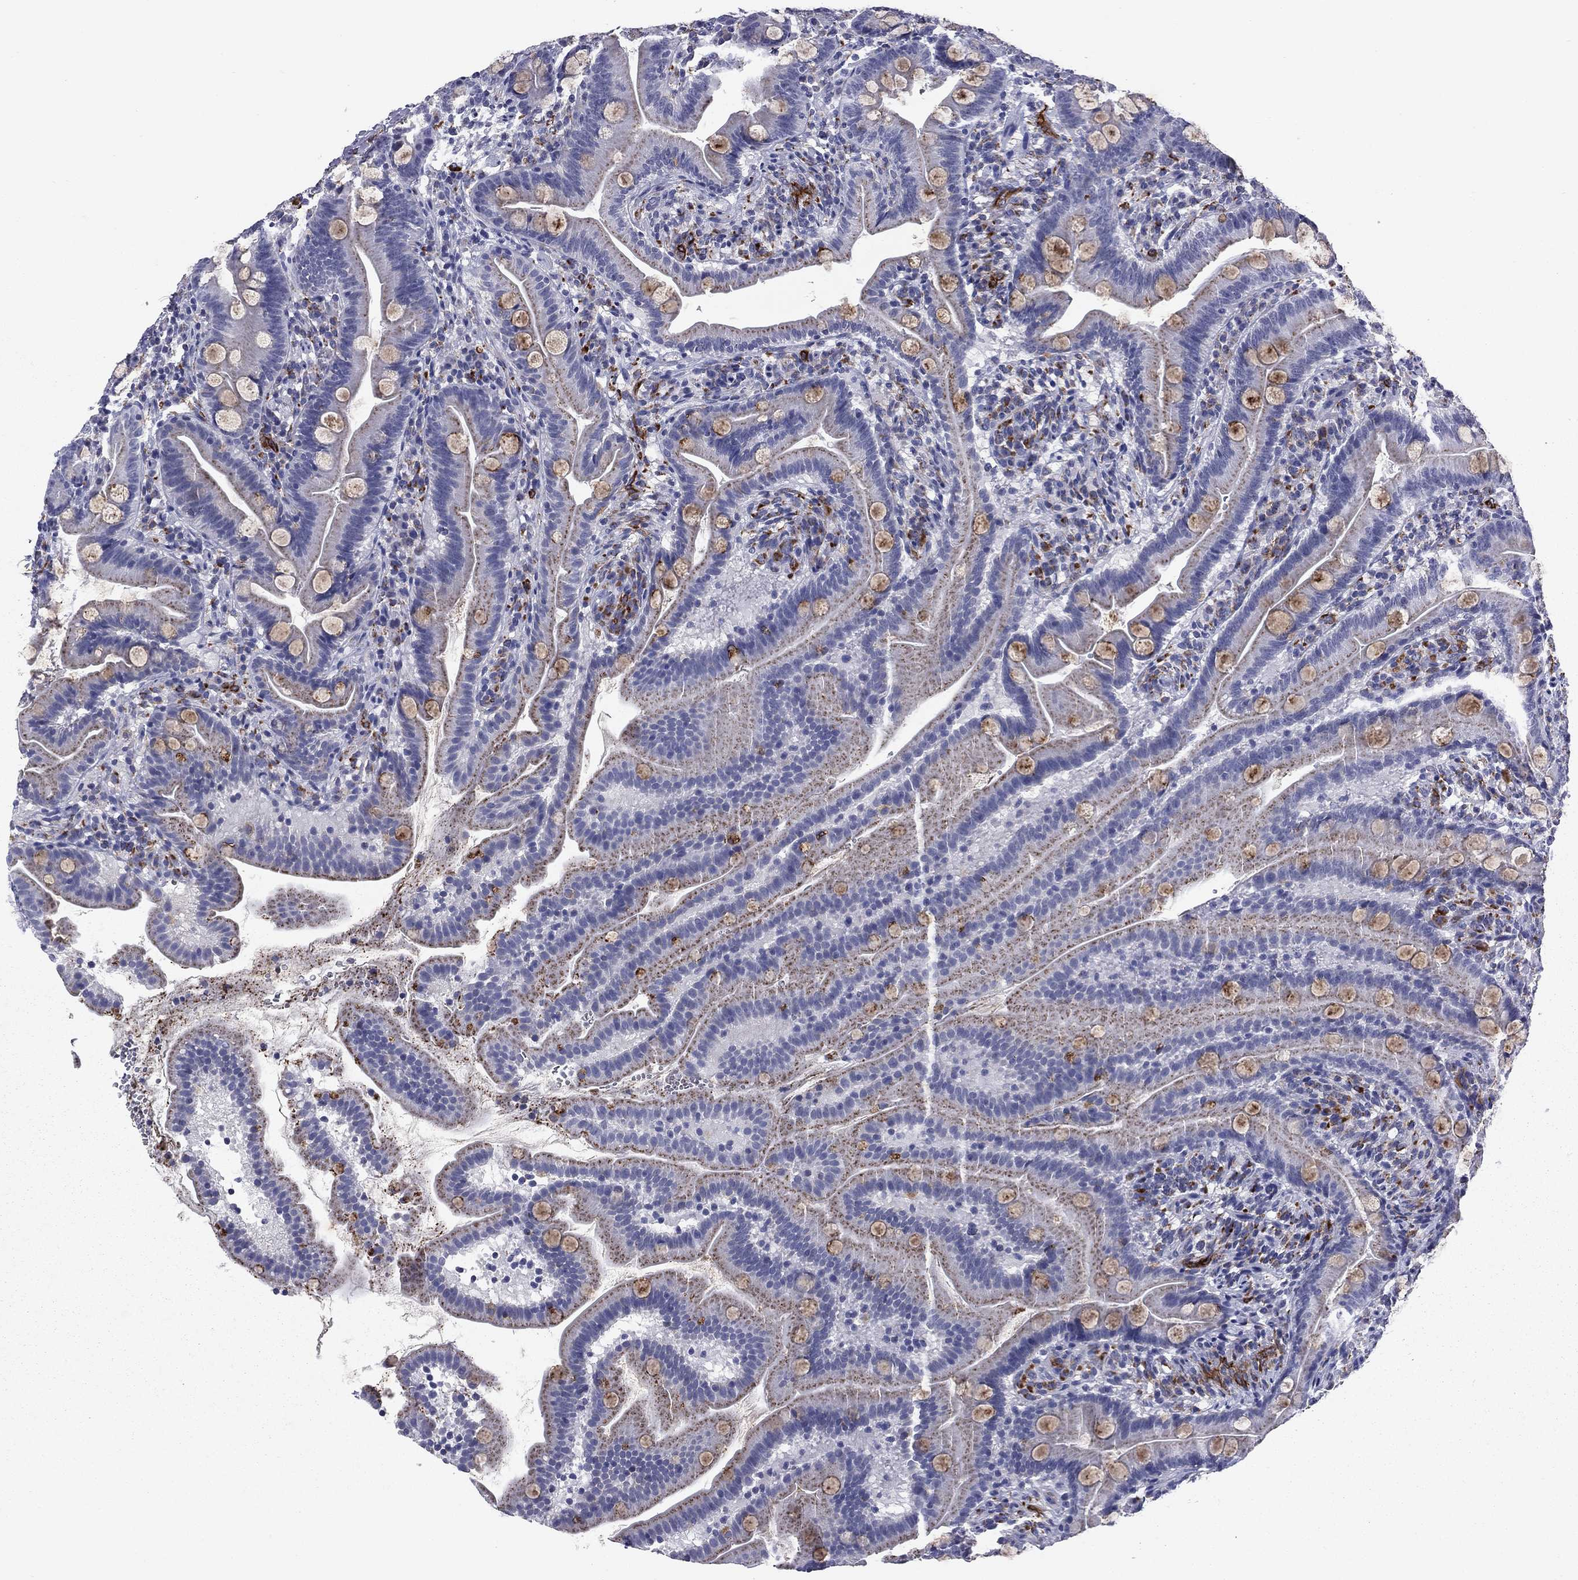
{"staining": {"intensity": "moderate", "quantity": "<25%", "location": "cytoplasmic/membranous"}, "tissue": "small intestine", "cell_type": "Glandular cells", "image_type": "normal", "snomed": [{"axis": "morphology", "description": "Normal tissue, NOS"}, {"axis": "topography", "description": "Small intestine"}], "caption": "Brown immunohistochemical staining in unremarkable human small intestine exhibits moderate cytoplasmic/membranous staining in approximately <25% of glandular cells.", "gene": "MADCAM1", "patient": {"sex": "female", "age": 44}}